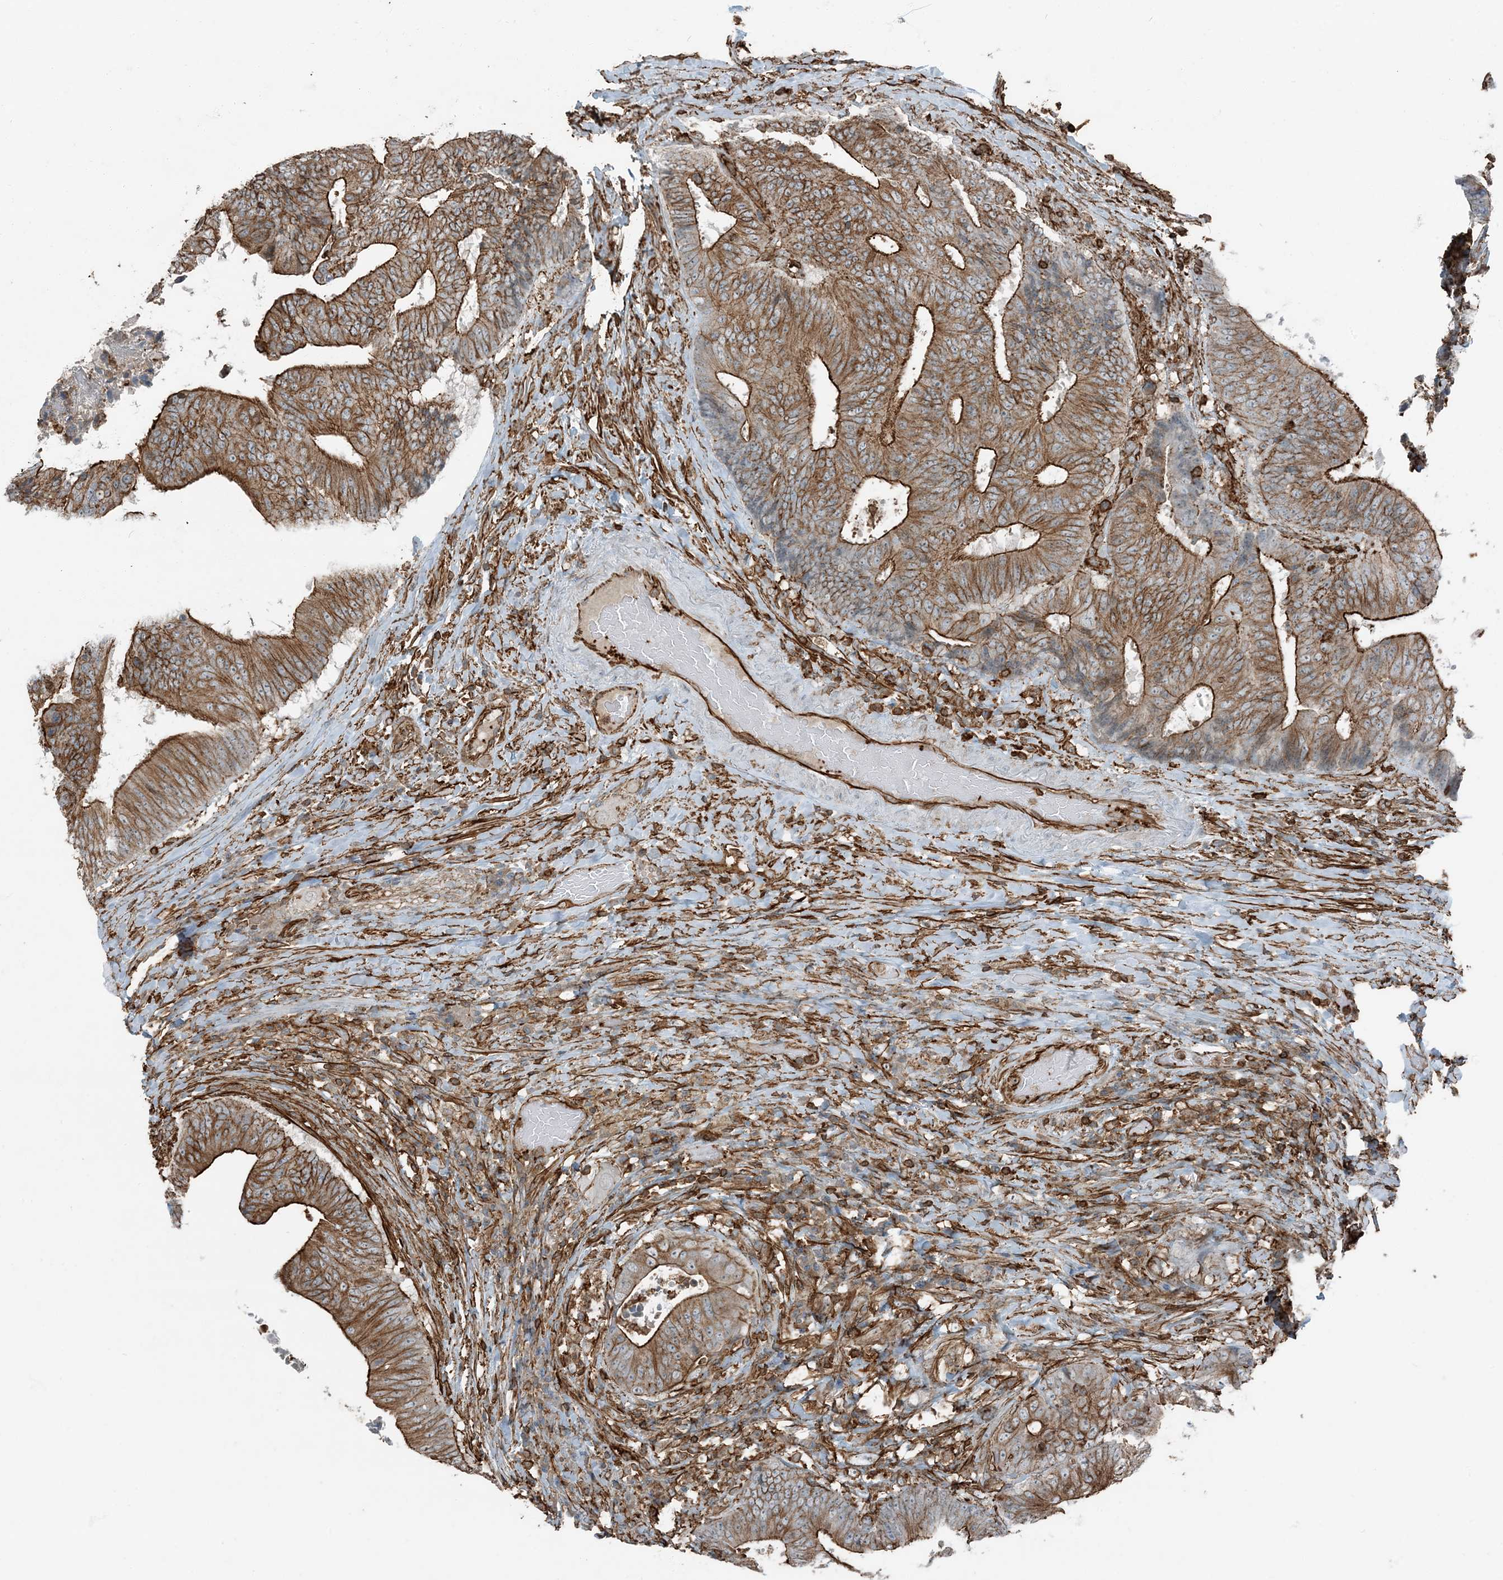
{"staining": {"intensity": "strong", "quantity": ">75%", "location": "cytoplasmic/membranous"}, "tissue": "colorectal cancer", "cell_type": "Tumor cells", "image_type": "cancer", "snomed": [{"axis": "morphology", "description": "Adenocarcinoma, NOS"}, {"axis": "topography", "description": "Rectum"}], "caption": "Protein expression analysis of human colorectal cancer reveals strong cytoplasmic/membranous expression in about >75% of tumor cells.", "gene": "APOBEC3C", "patient": {"sex": "male", "age": 72}}